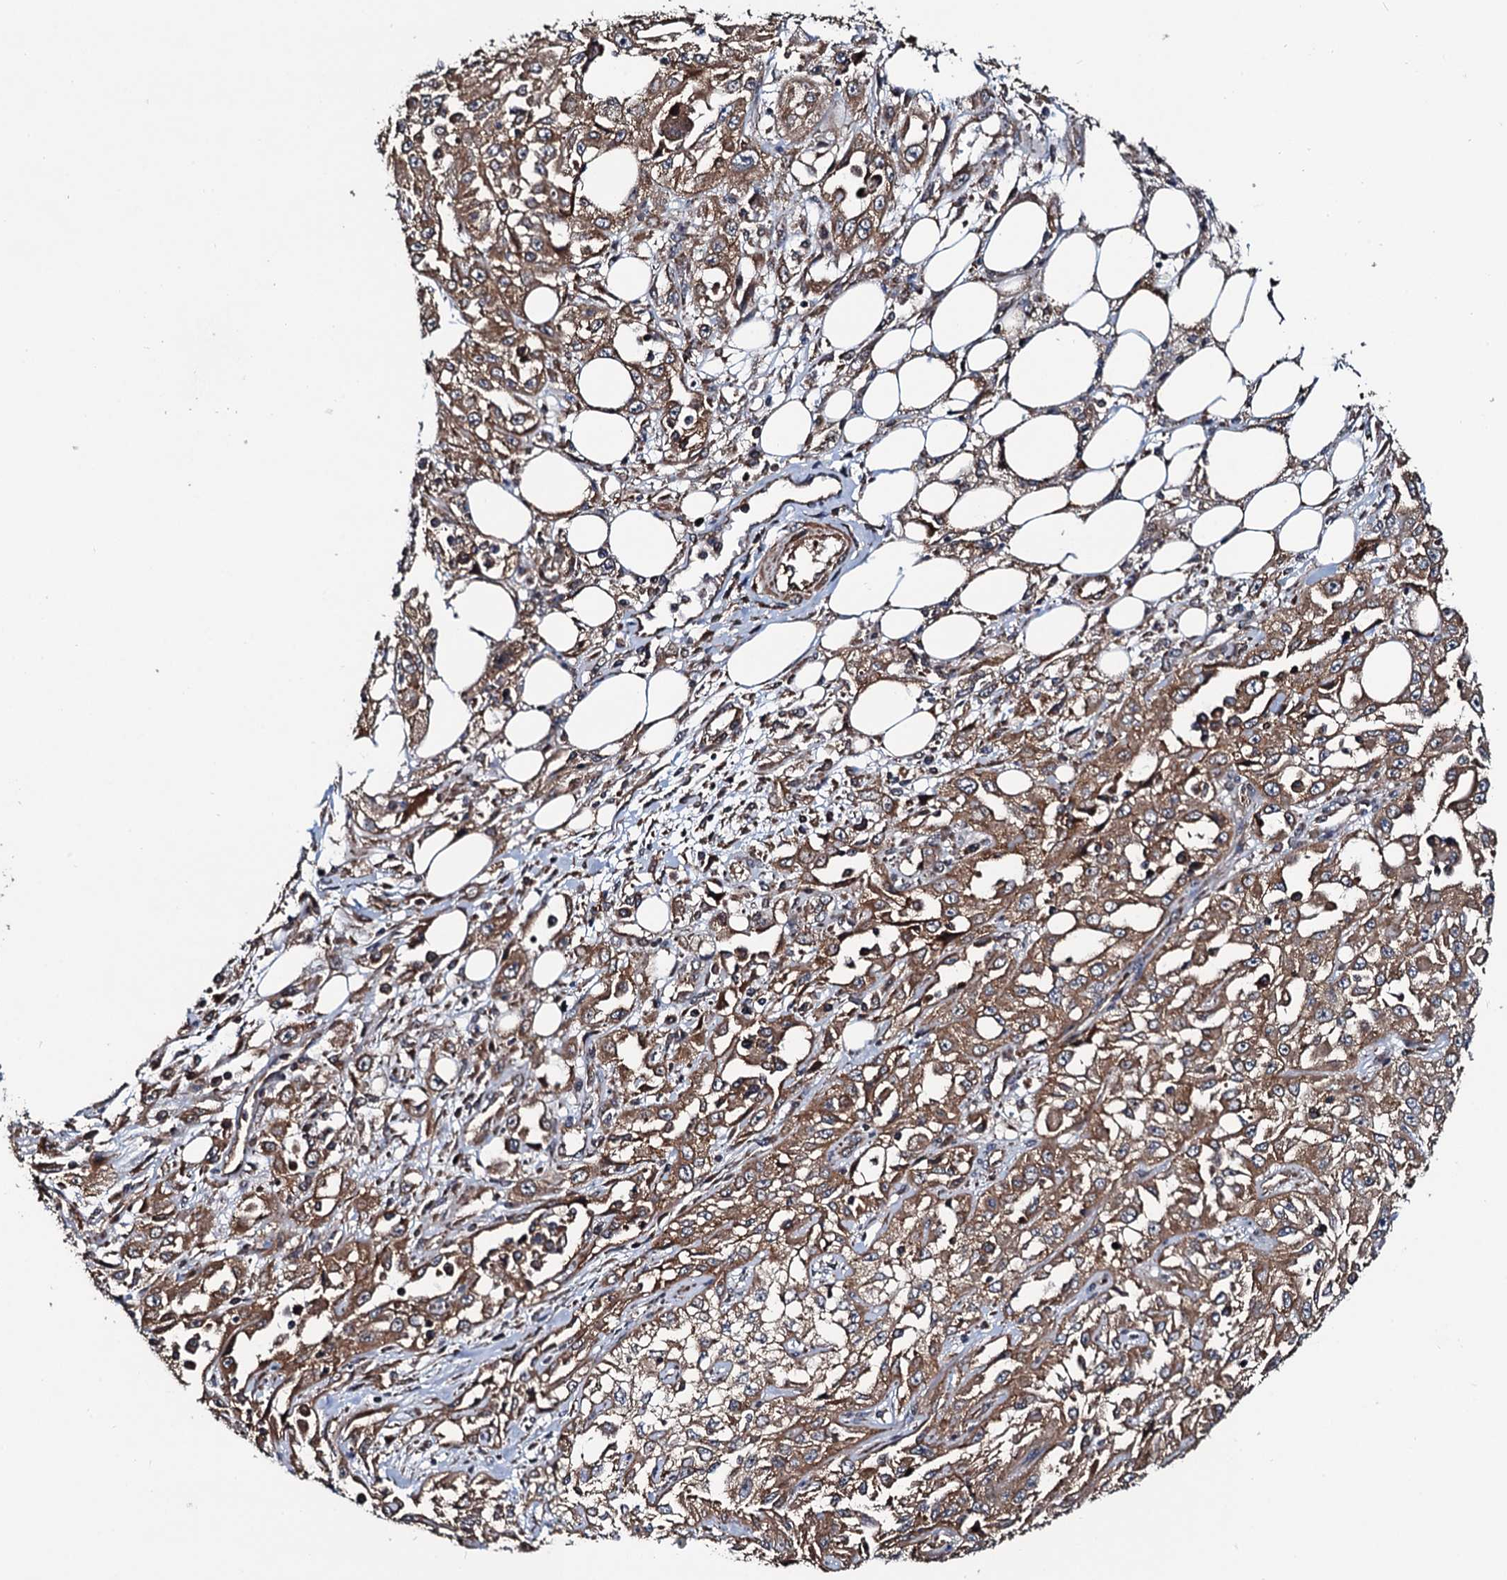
{"staining": {"intensity": "moderate", "quantity": ">75%", "location": "cytoplasmic/membranous"}, "tissue": "skin cancer", "cell_type": "Tumor cells", "image_type": "cancer", "snomed": [{"axis": "morphology", "description": "Squamous cell carcinoma, NOS"}, {"axis": "morphology", "description": "Squamous cell carcinoma, metastatic, NOS"}, {"axis": "topography", "description": "Skin"}, {"axis": "topography", "description": "Lymph node"}], "caption": "Moderate cytoplasmic/membranous protein positivity is appreciated in about >75% of tumor cells in skin cancer (squamous cell carcinoma).", "gene": "NEK1", "patient": {"sex": "male", "age": 75}}